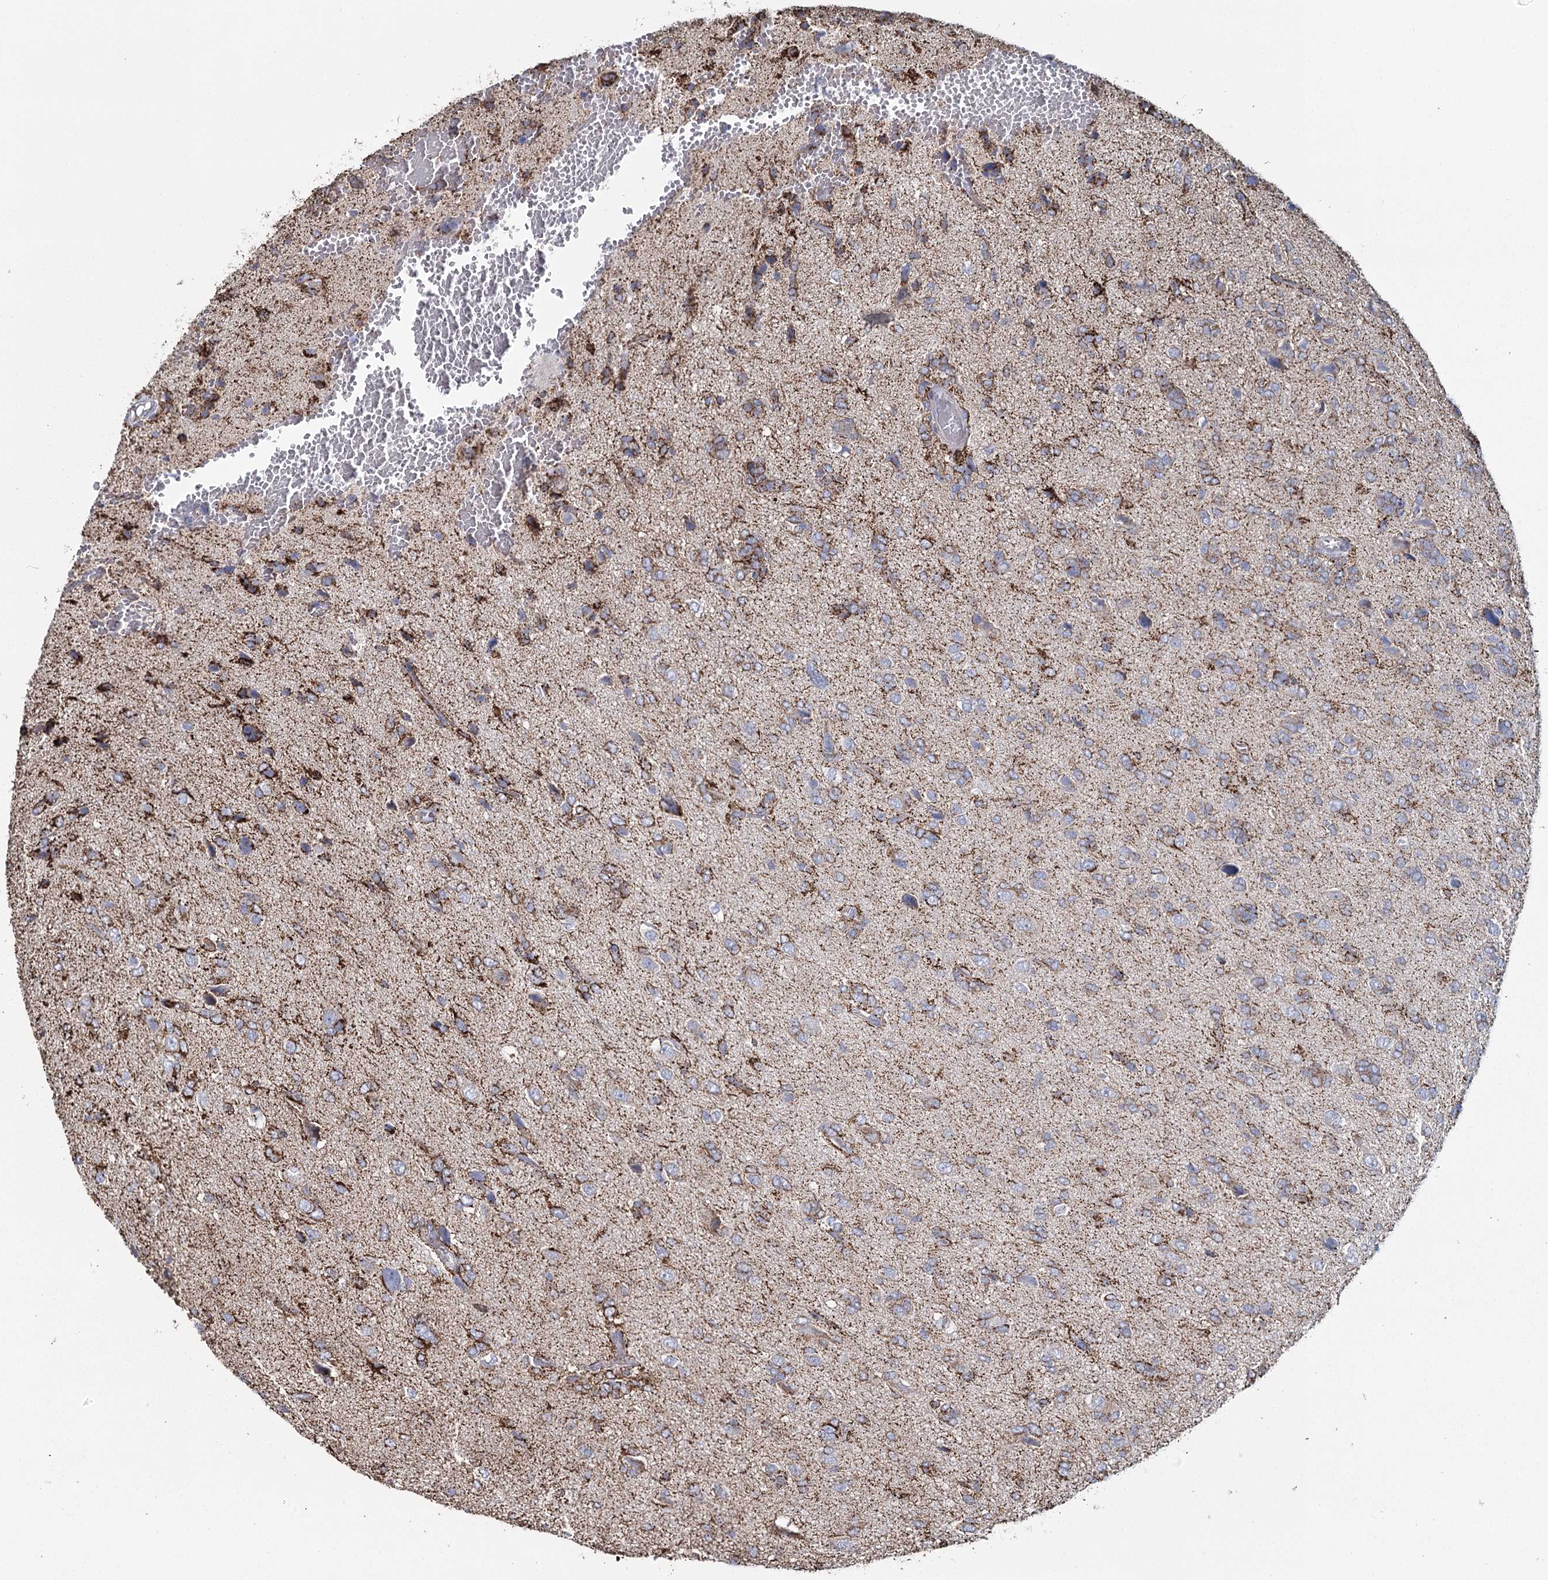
{"staining": {"intensity": "moderate", "quantity": "25%-75%", "location": "cytoplasmic/membranous"}, "tissue": "glioma", "cell_type": "Tumor cells", "image_type": "cancer", "snomed": [{"axis": "morphology", "description": "Glioma, malignant, High grade"}, {"axis": "topography", "description": "Brain"}], "caption": "Approximately 25%-75% of tumor cells in malignant glioma (high-grade) demonstrate moderate cytoplasmic/membranous protein expression as visualized by brown immunohistochemical staining.", "gene": "MRPL44", "patient": {"sex": "female", "age": 59}}